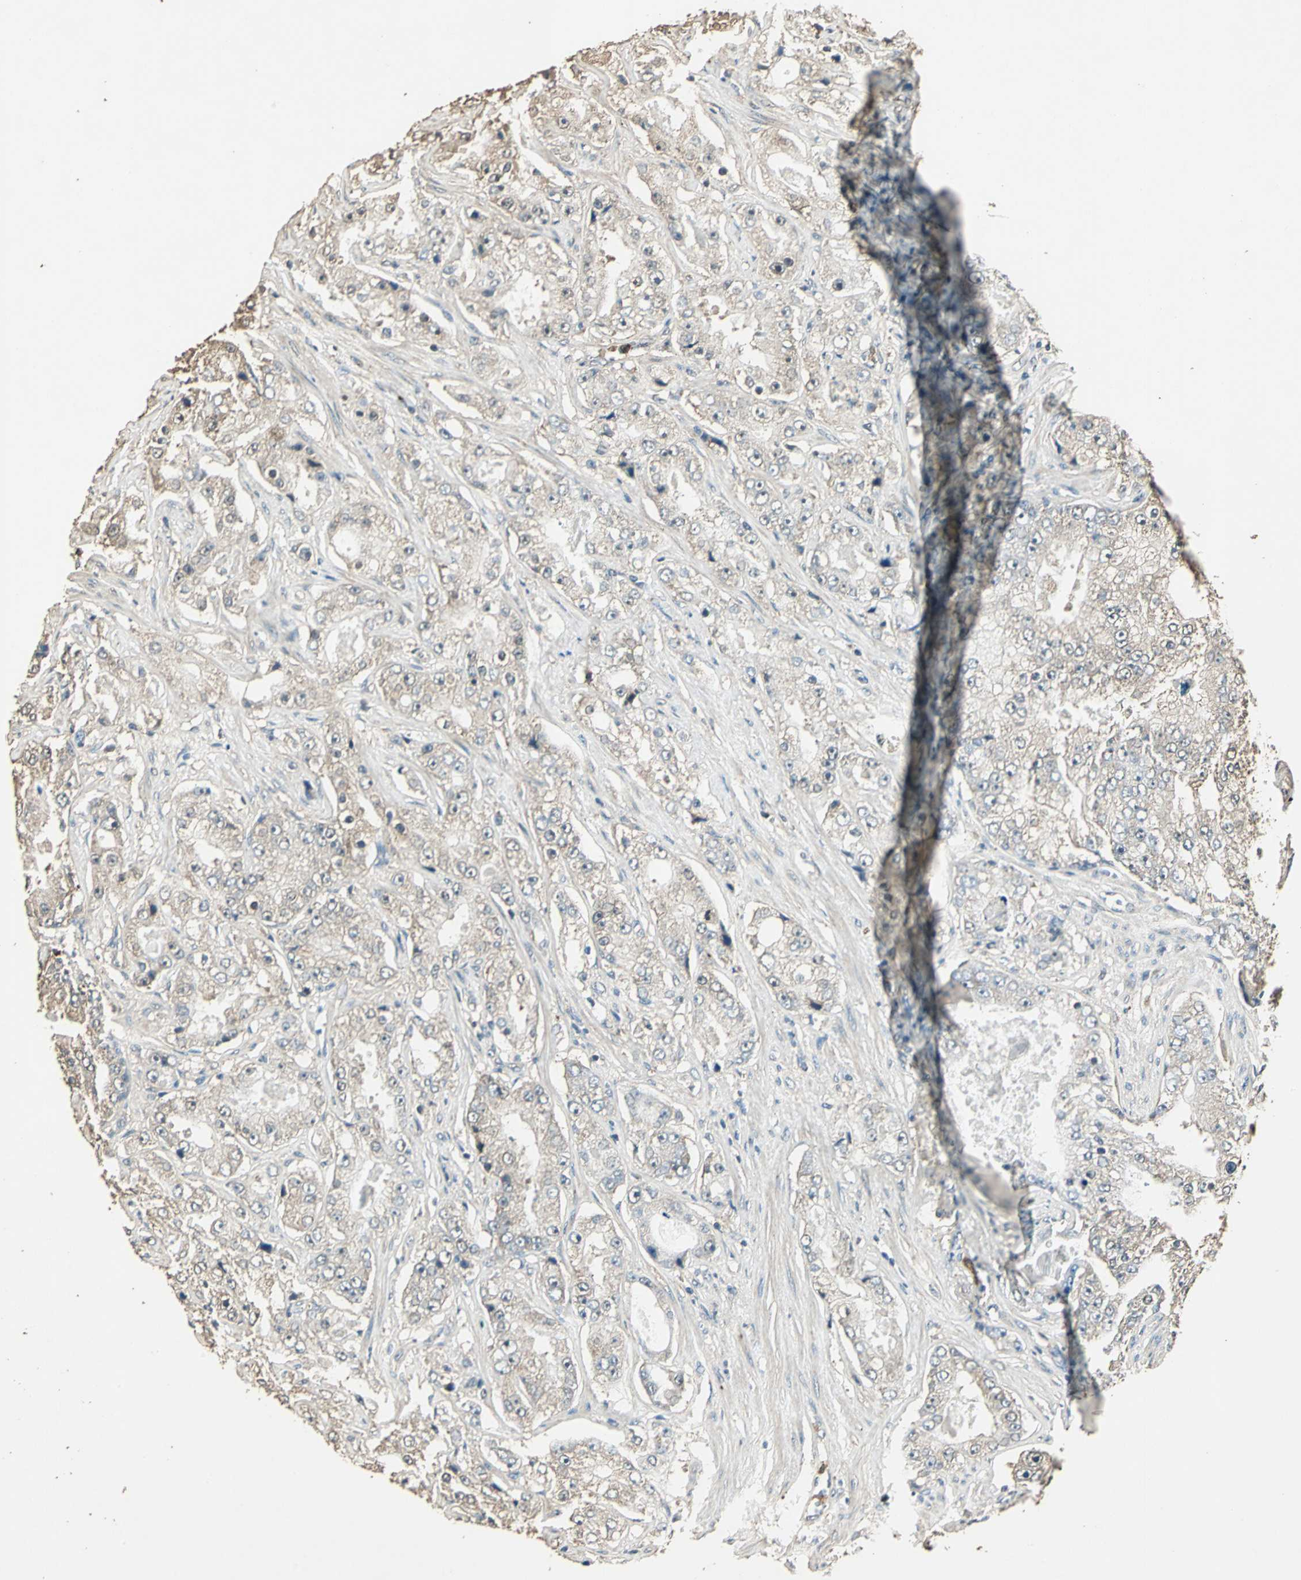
{"staining": {"intensity": "weak", "quantity": ">75%", "location": "cytoplasmic/membranous"}, "tissue": "prostate cancer", "cell_type": "Tumor cells", "image_type": "cancer", "snomed": [{"axis": "morphology", "description": "Adenocarcinoma, High grade"}, {"axis": "topography", "description": "Prostate"}], "caption": "Protein expression analysis of prostate high-grade adenocarcinoma exhibits weak cytoplasmic/membranous staining in about >75% of tumor cells.", "gene": "TMPRSS4", "patient": {"sex": "male", "age": 73}}